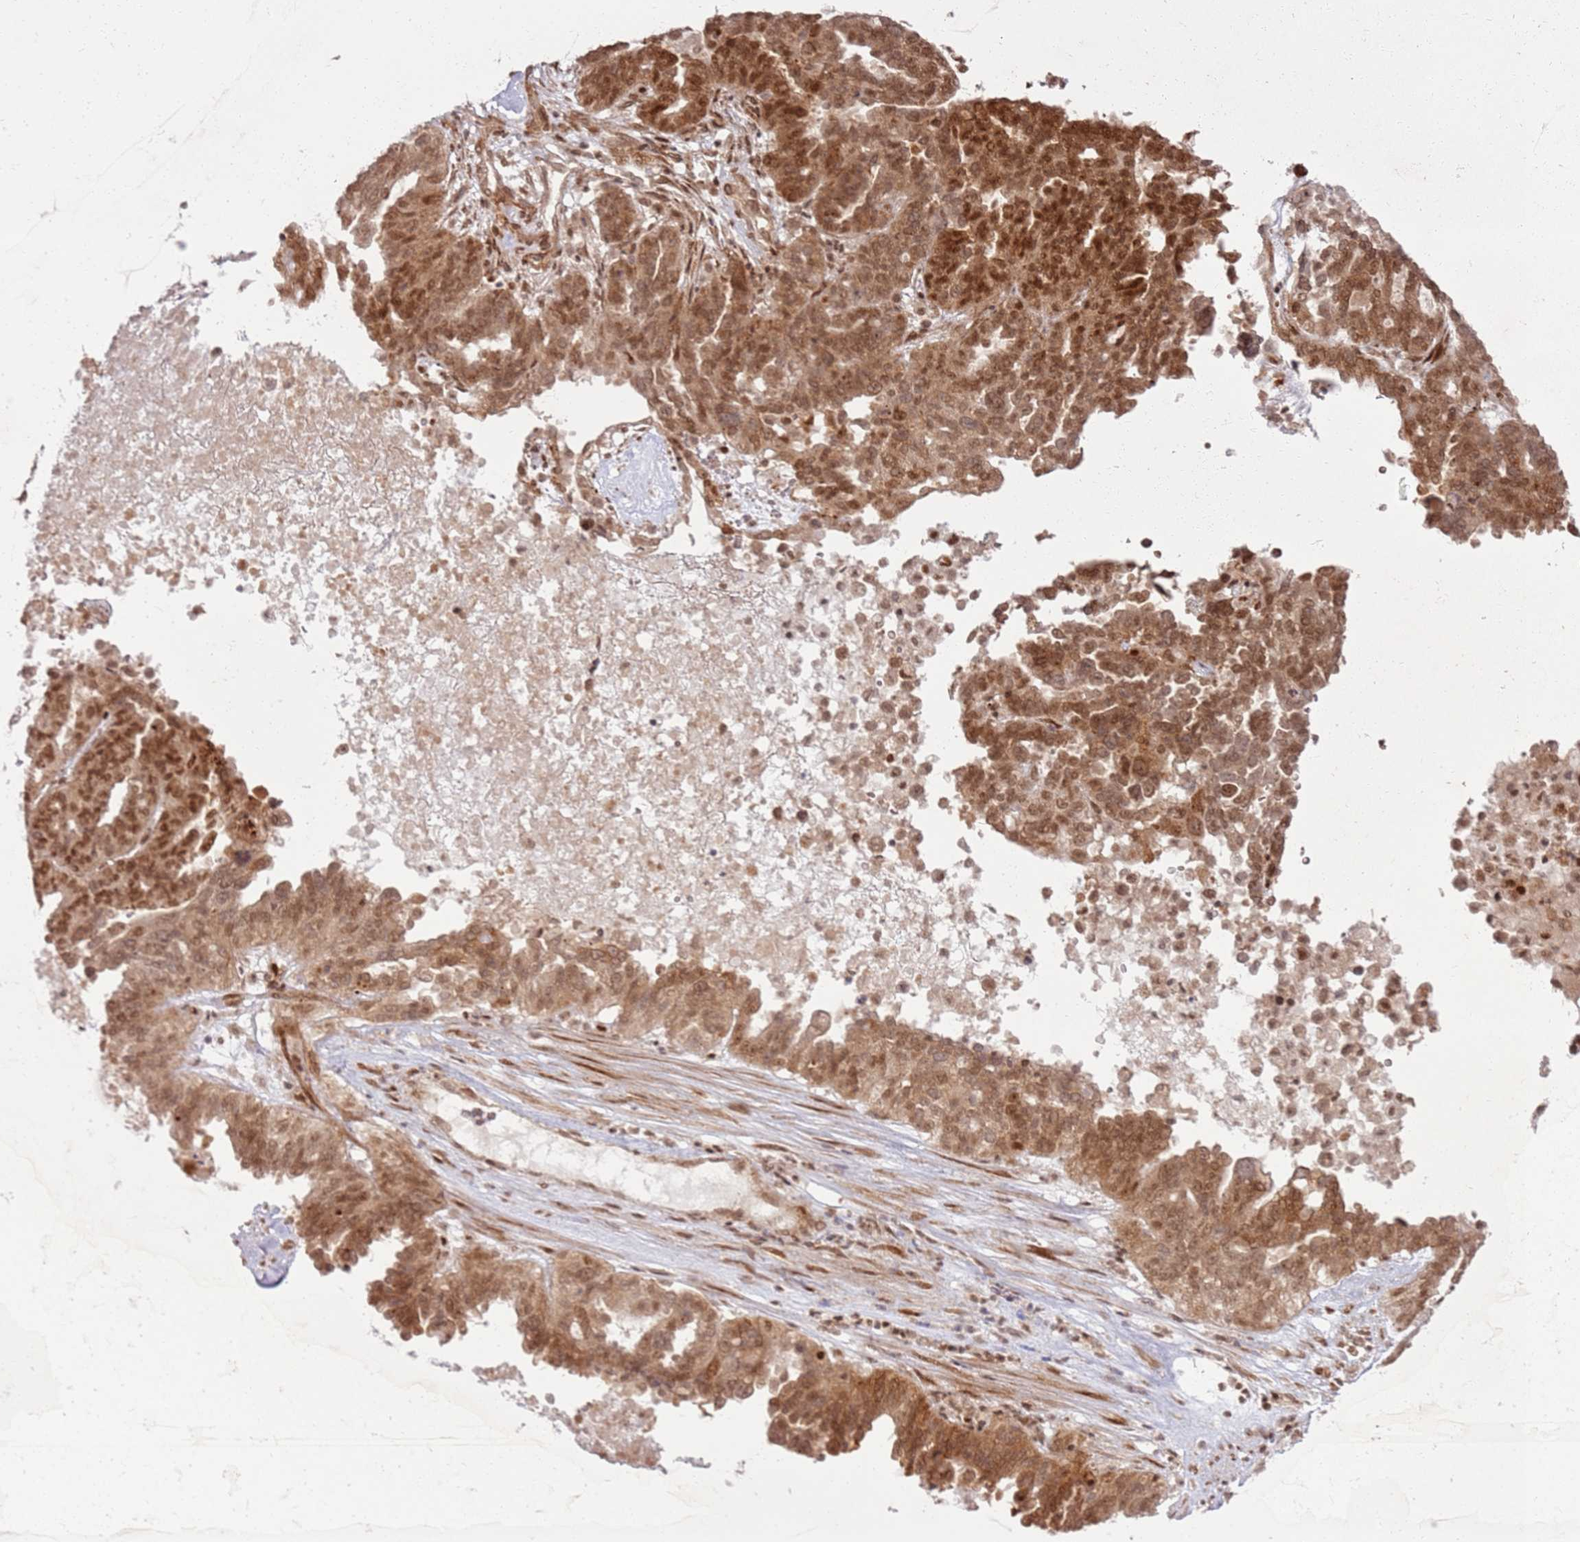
{"staining": {"intensity": "moderate", "quantity": ">75%", "location": "cytoplasmic/membranous,nuclear"}, "tissue": "ovarian cancer", "cell_type": "Tumor cells", "image_type": "cancer", "snomed": [{"axis": "morphology", "description": "Cystadenocarcinoma, serous, NOS"}, {"axis": "topography", "description": "Ovary"}], "caption": "Protein staining of ovarian serous cystadenocarcinoma tissue displays moderate cytoplasmic/membranous and nuclear positivity in approximately >75% of tumor cells.", "gene": "KLHL36", "patient": {"sex": "female", "age": 59}}